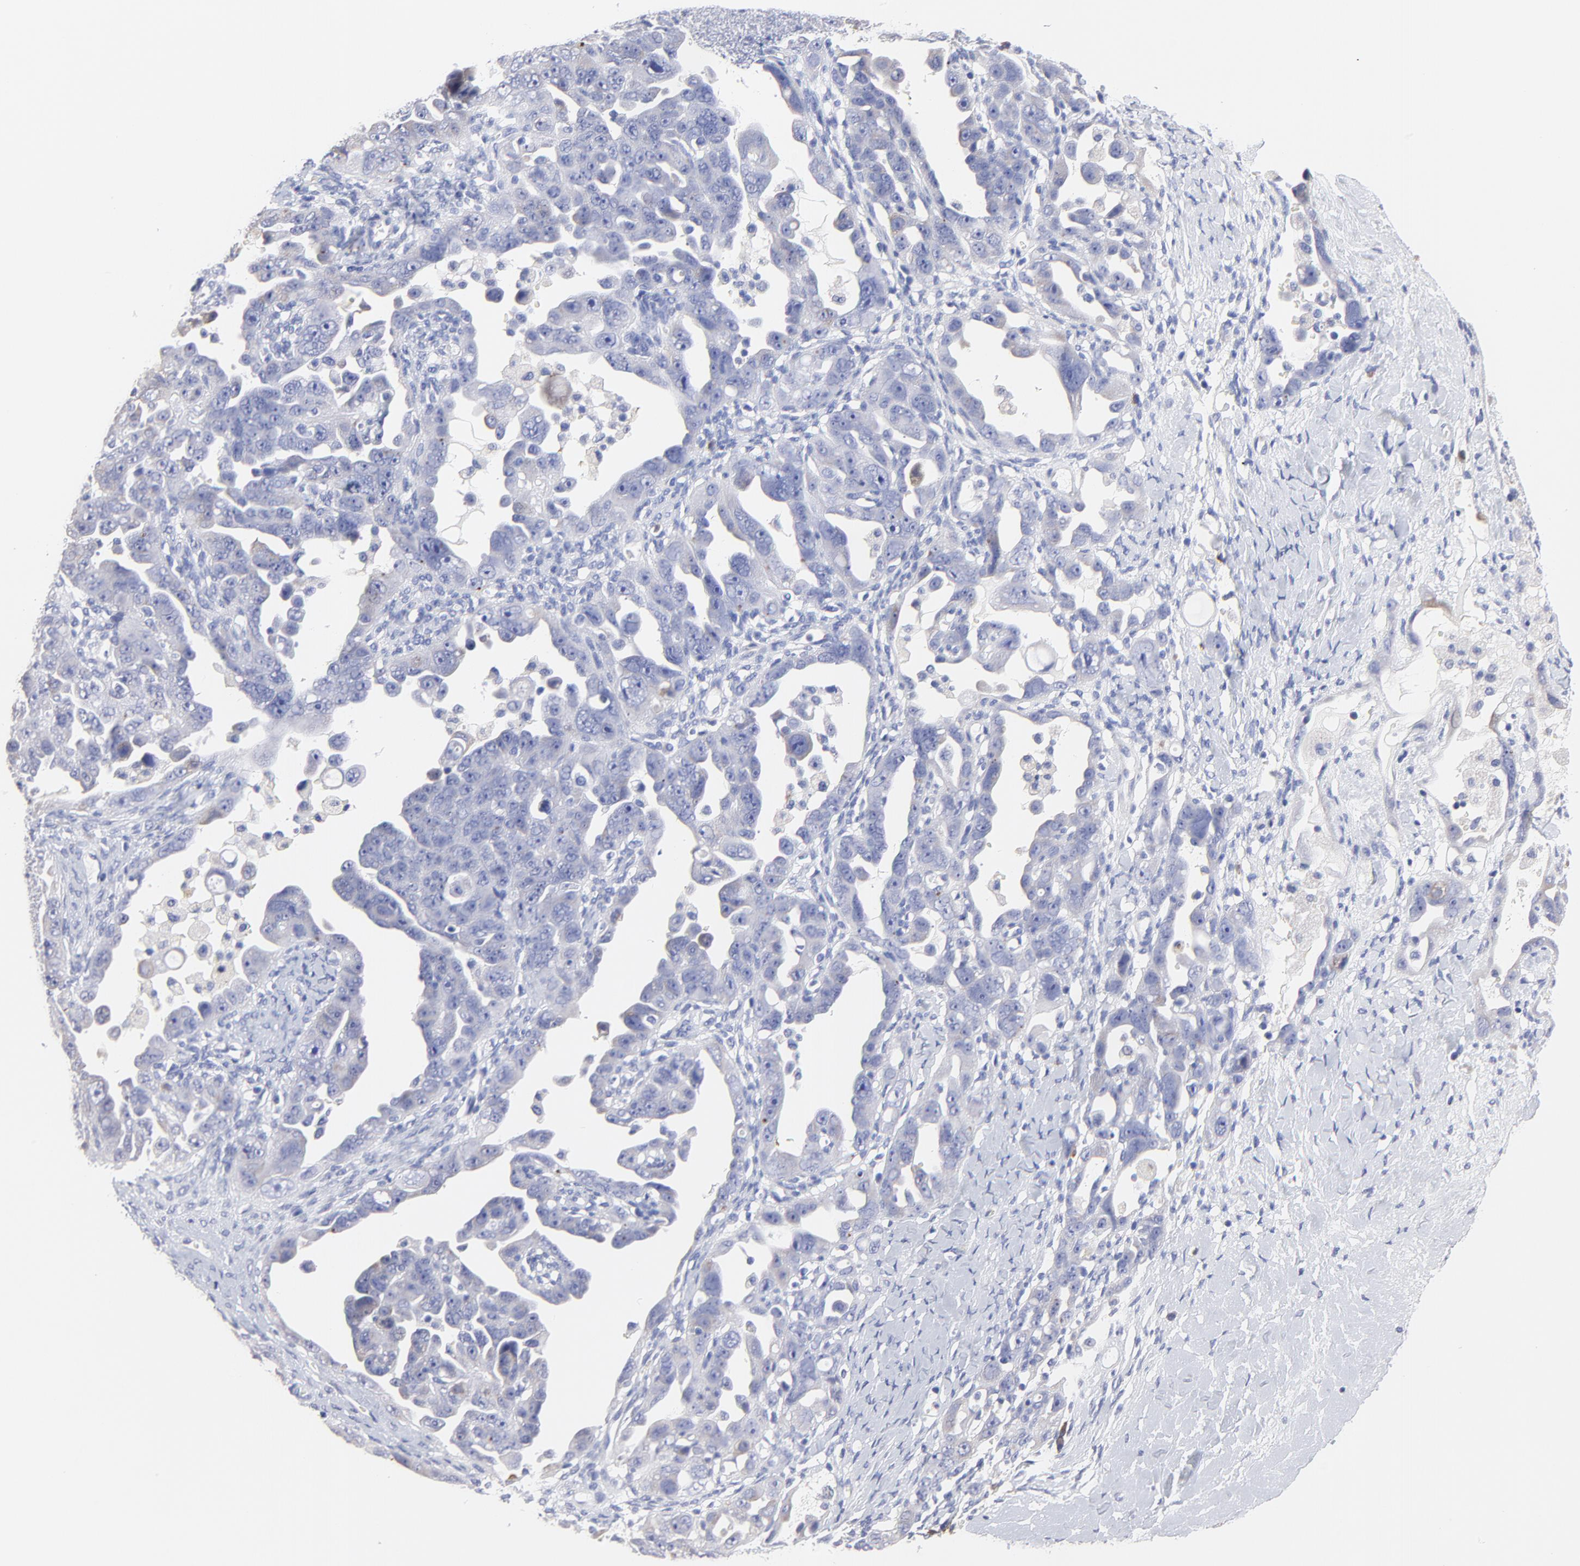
{"staining": {"intensity": "weak", "quantity": "<25%", "location": "cytoplasmic/membranous"}, "tissue": "ovarian cancer", "cell_type": "Tumor cells", "image_type": "cancer", "snomed": [{"axis": "morphology", "description": "Cystadenocarcinoma, serous, NOS"}, {"axis": "topography", "description": "Ovary"}], "caption": "High power microscopy photomicrograph of an immunohistochemistry (IHC) image of ovarian cancer (serous cystadenocarcinoma), revealing no significant staining in tumor cells. (Stains: DAB (3,3'-diaminobenzidine) IHC with hematoxylin counter stain, Microscopy: brightfield microscopy at high magnification).", "gene": "LAX1", "patient": {"sex": "female", "age": 66}}